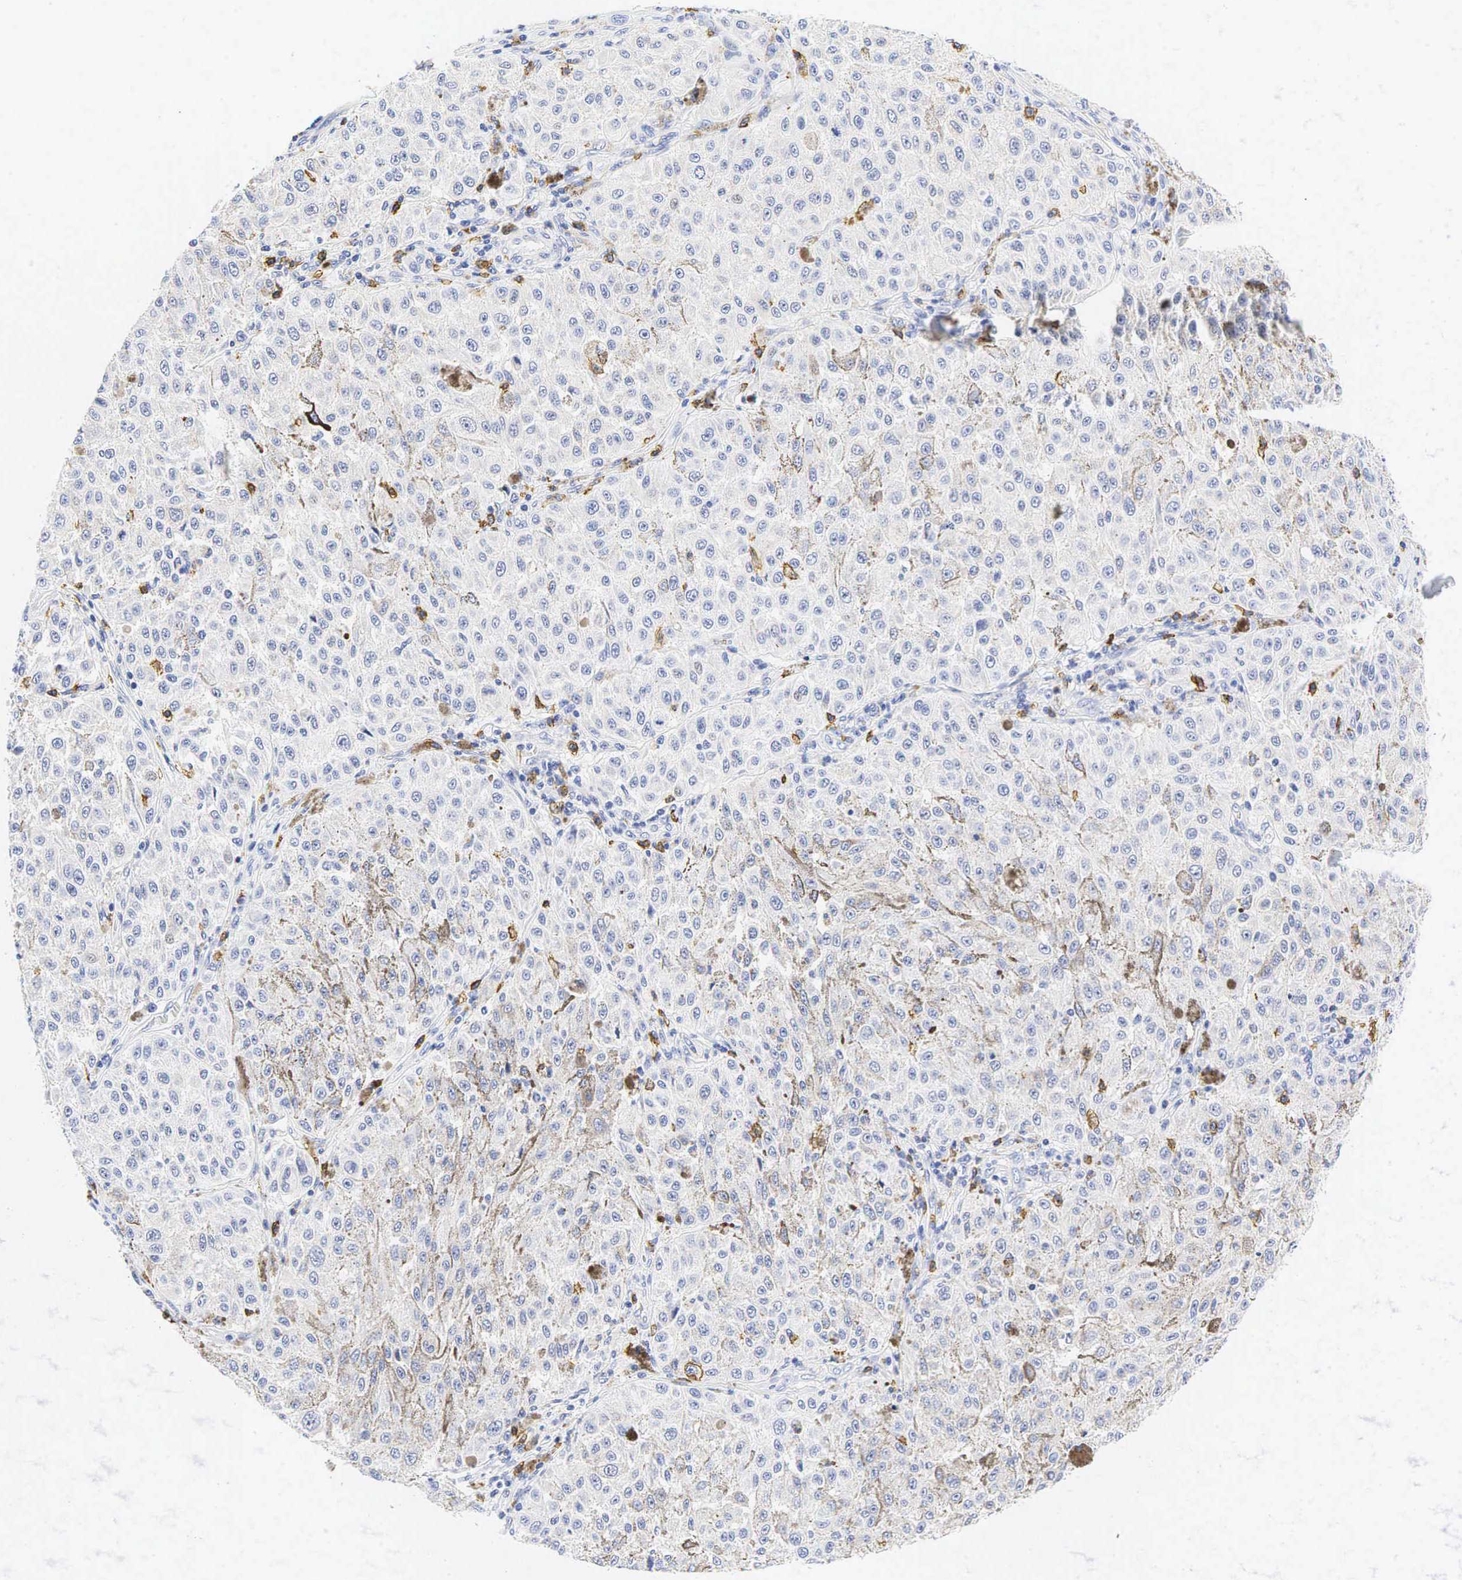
{"staining": {"intensity": "negative", "quantity": "none", "location": "none"}, "tissue": "melanoma", "cell_type": "Tumor cells", "image_type": "cancer", "snomed": [{"axis": "morphology", "description": "Malignant melanoma, NOS"}, {"axis": "topography", "description": "Skin"}], "caption": "A micrograph of malignant melanoma stained for a protein shows no brown staining in tumor cells.", "gene": "CD8A", "patient": {"sex": "female", "age": 64}}